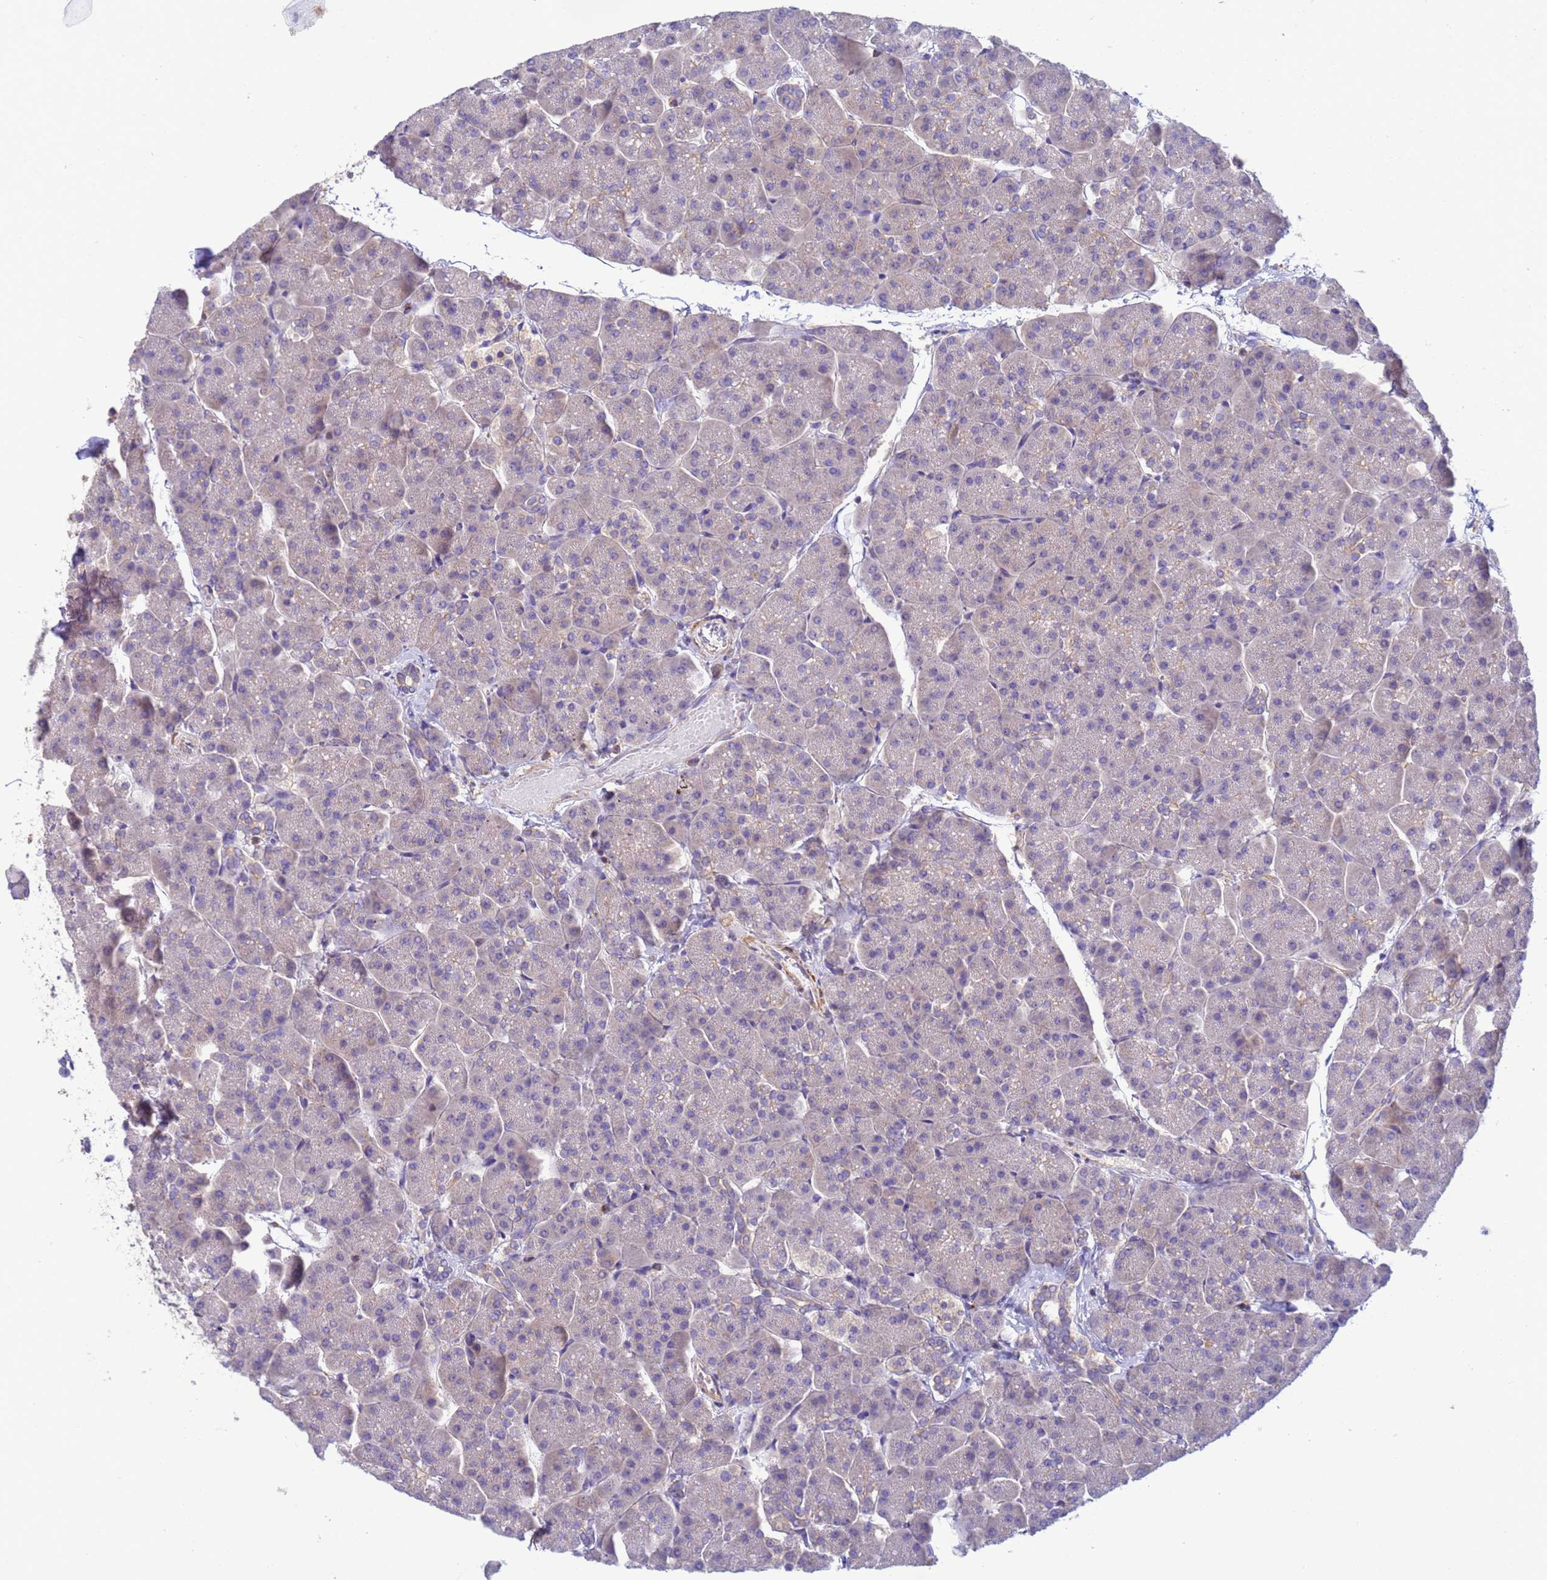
{"staining": {"intensity": "weak", "quantity": "<25%", "location": "cytoplasmic/membranous"}, "tissue": "pancreas", "cell_type": "Exocrine glandular cells", "image_type": "normal", "snomed": [{"axis": "morphology", "description": "Normal tissue, NOS"}, {"axis": "topography", "description": "Pancreas"}, {"axis": "topography", "description": "Peripheral nerve tissue"}], "caption": "The histopathology image demonstrates no staining of exocrine glandular cells in benign pancreas.", "gene": "KLHL13", "patient": {"sex": "male", "age": 54}}